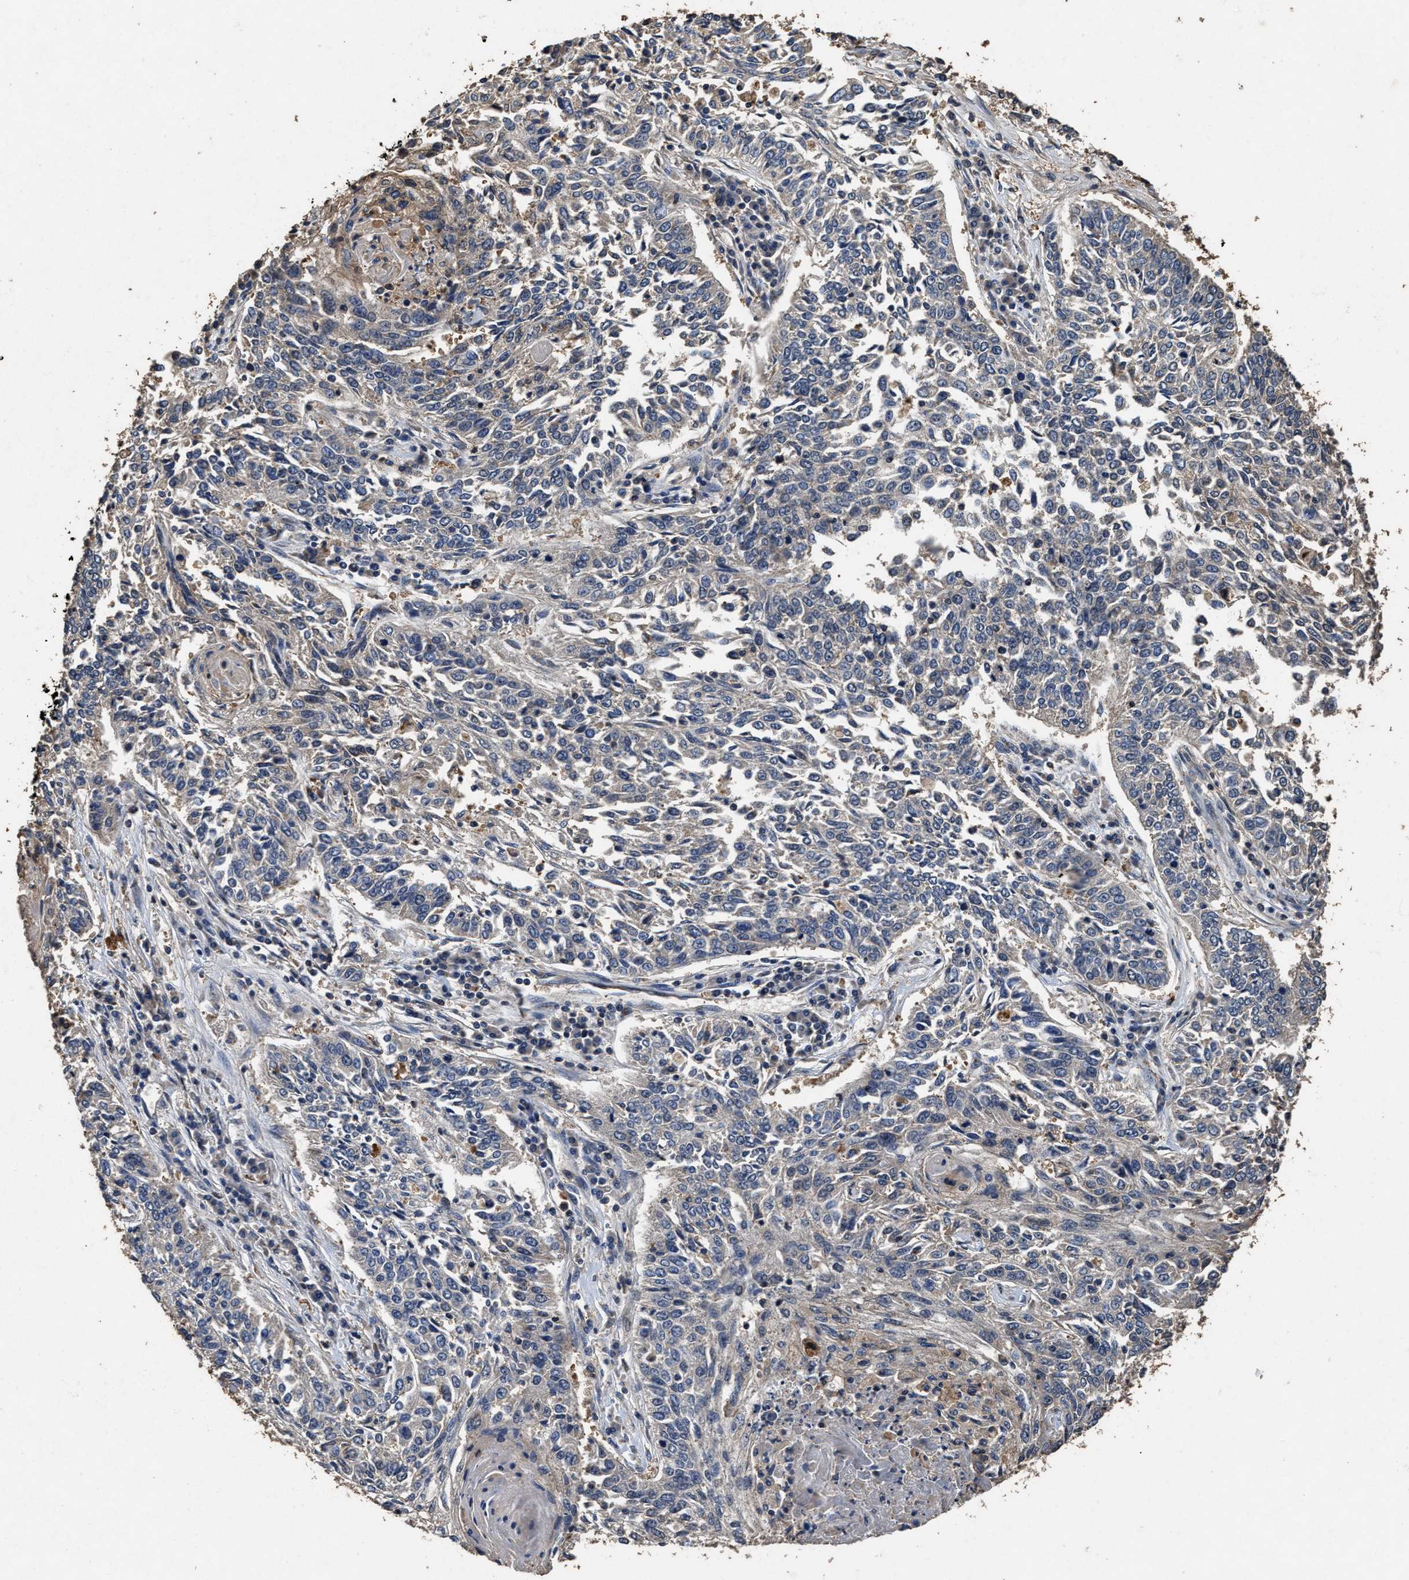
{"staining": {"intensity": "negative", "quantity": "none", "location": "none"}, "tissue": "lung cancer", "cell_type": "Tumor cells", "image_type": "cancer", "snomed": [{"axis": "morphology", "description": "Normal tissue, NOS"}, {"axis": "morphology", "description": "Squamous cell carcinoma, NOS"}, {"axis": "topography", "description": "Cartilage tissue"}, {"axis": "topography", "description": "Bronchus"}, {"axis": "topography", "description": "Lung"}], "caption": "High magnification brightfield microscopy of squamous cell carcinoma (lung) stained with DAB (3,3'-diaminobenzidine) (brown) and counterstained with hematoxylin (blue): tumor cells show no significant staining.", "gene": "TPST2", "patient": {"sex": "female", "age": 49}}